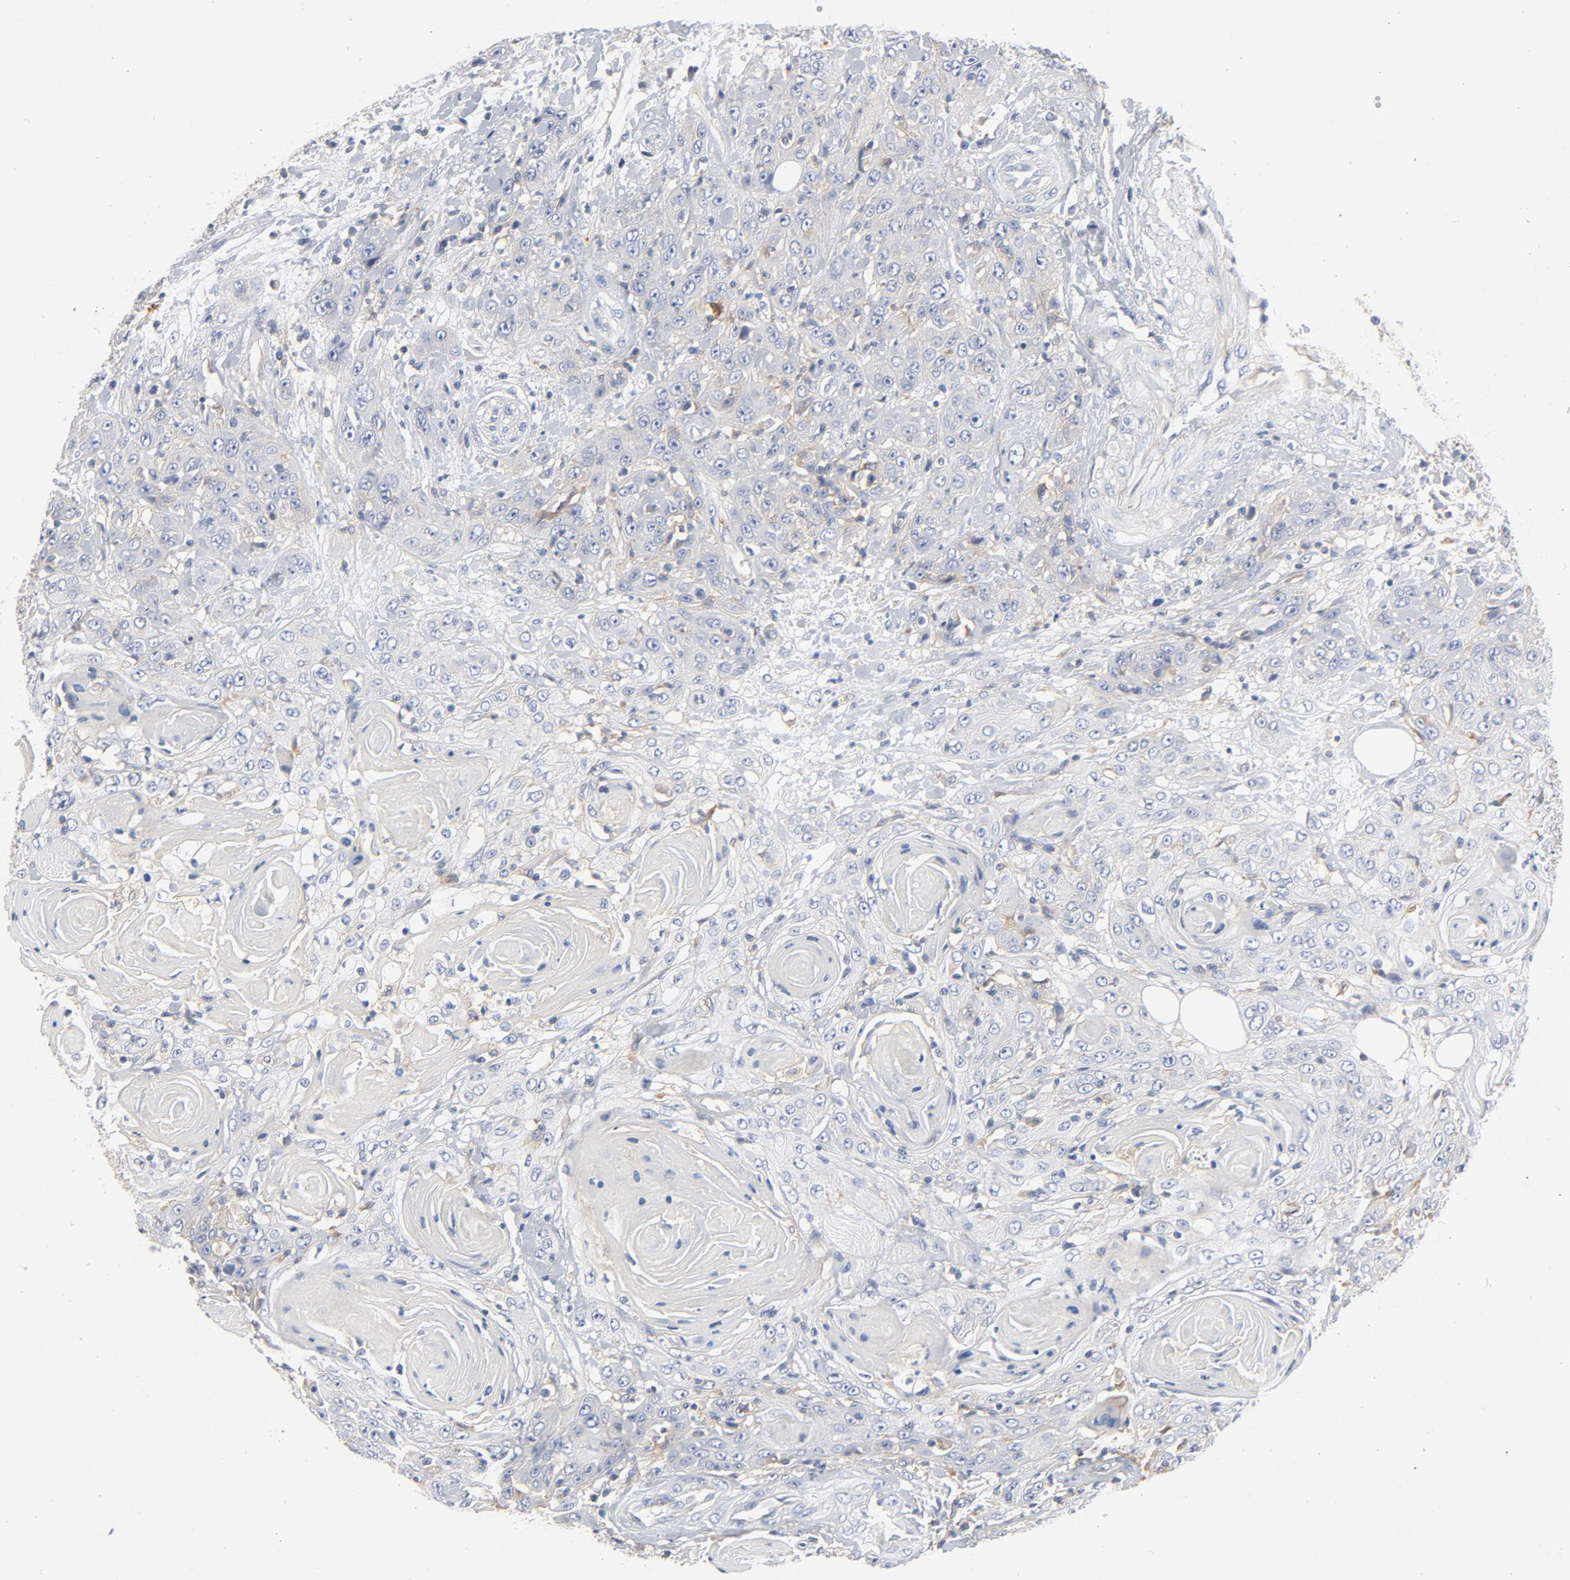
{"staining": {"intensity": "weak", "quantity": "<25%", "location": "cytoplasmic/membranous"}, "tissue": "head and neck cancer", "cell_type": "Tumor cells", "image_type": "cancer", "snomed": [{"axis": "morphology", "description": "Squamous cell carcinoma, NOS"}, {"axis": "topography", "description": "Head-Neck"}], "caption": "Immunohistochemistry photomicrograph of head and neck cancer (squamous cell carcinoma) stained for a protein (brown), which displays no positivity in tumor cells. (Immunohistochemistry, brightfield microscopy, high magnification).", "gene": "SRC", "patient": {"sex": "female", "age": 84}}